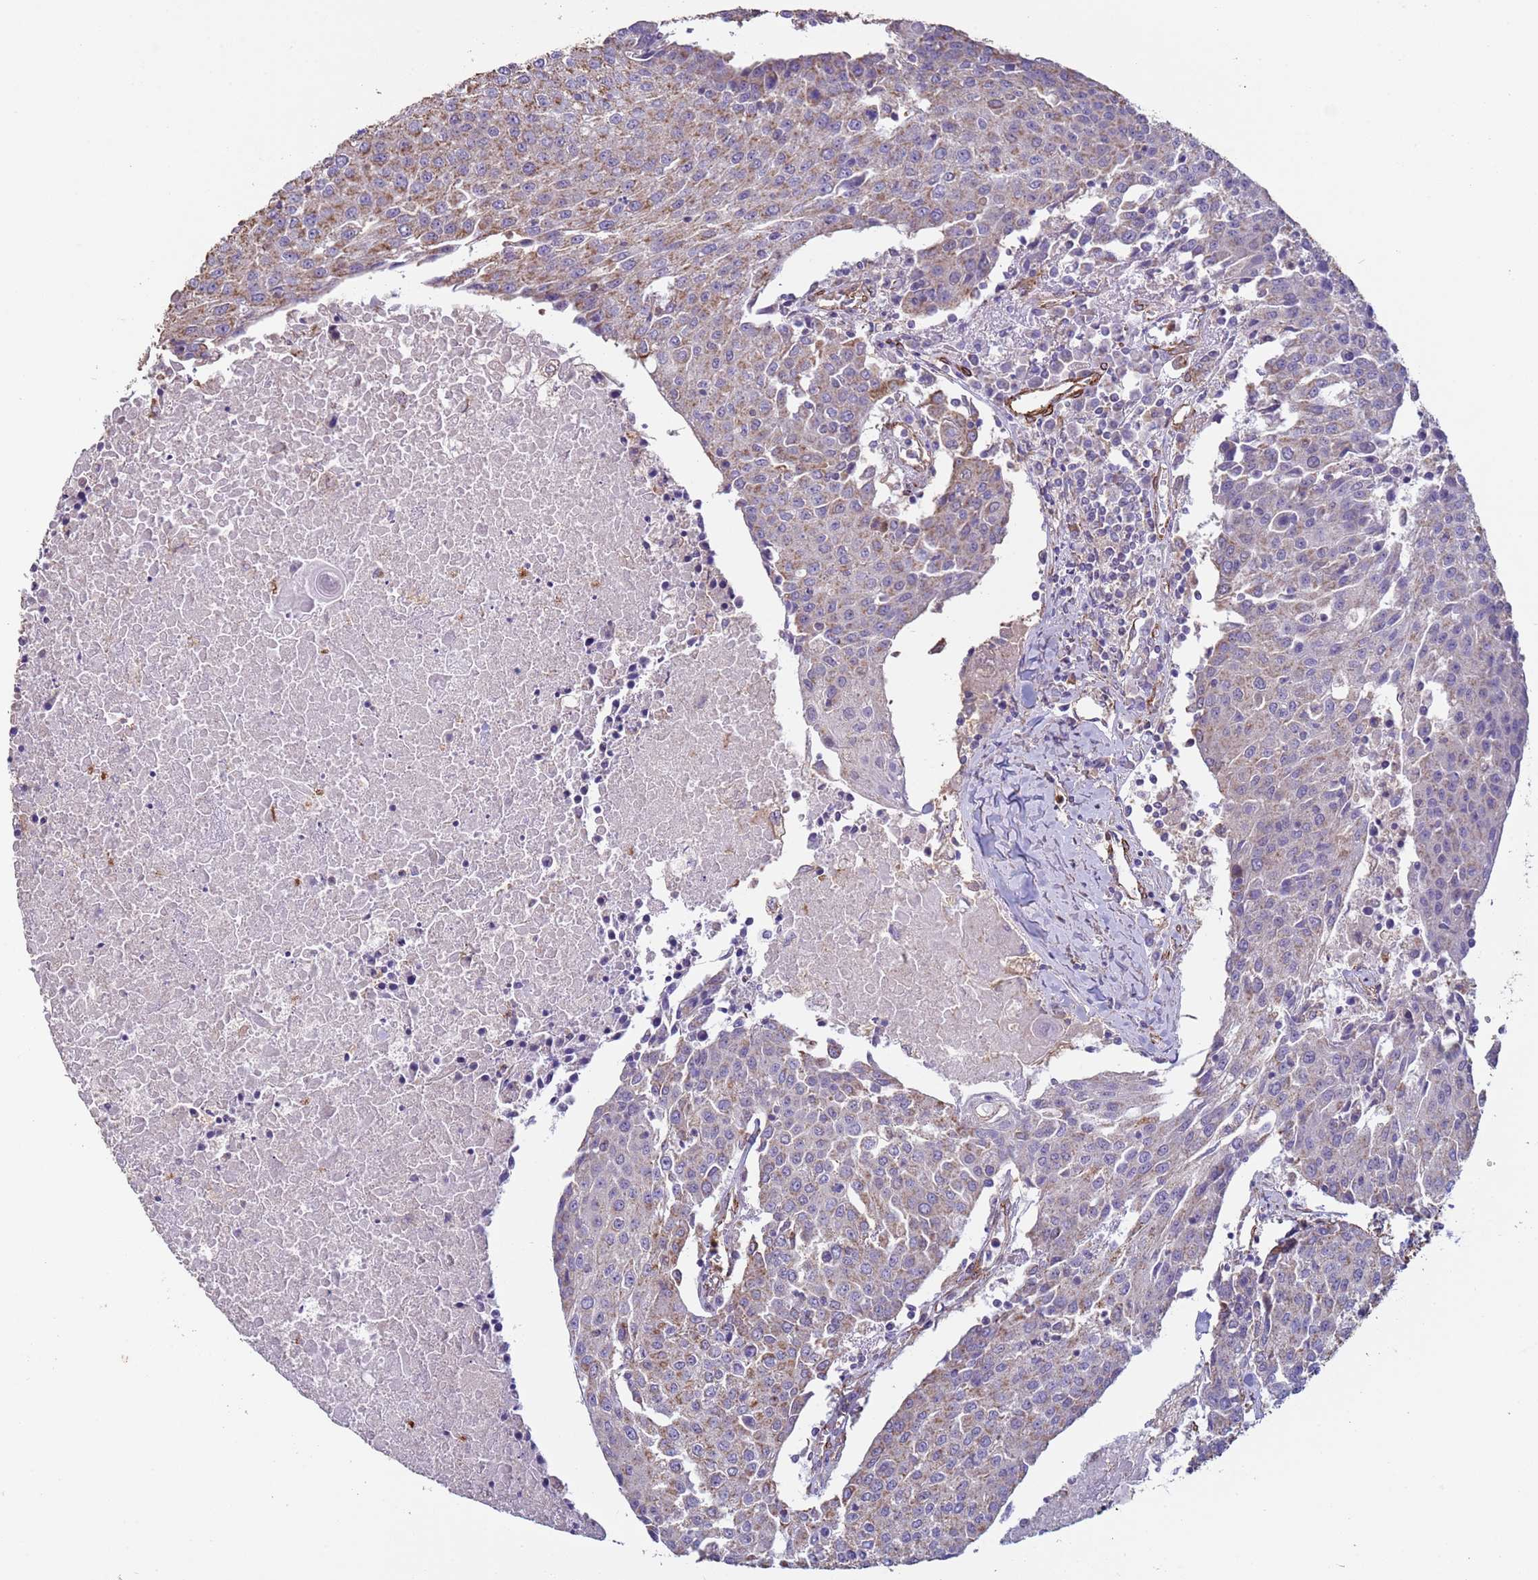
{"staining": {"intensity": "moderate", "quantity": "25%-75%", "location": "cytoplasmic/membranous"}, "tissue": "urothelial cancer", "cell_type": "Tumor cells", "image_type": "cancer", "snomed": [{"axis": "morphology", "description": "Urothelial carcinoma, High grade"}, {"axis": "topography", "description": "Urinary bladder"}], "caption": "Approximately 25%-75% of tumor cells in urothelial cancer show moderate cytoplasmic/membranous protein expression as visualized by brown immunohistochemical staining.", "gene": "GASK1A", "patient": {"sex": "female", "age": 85}}